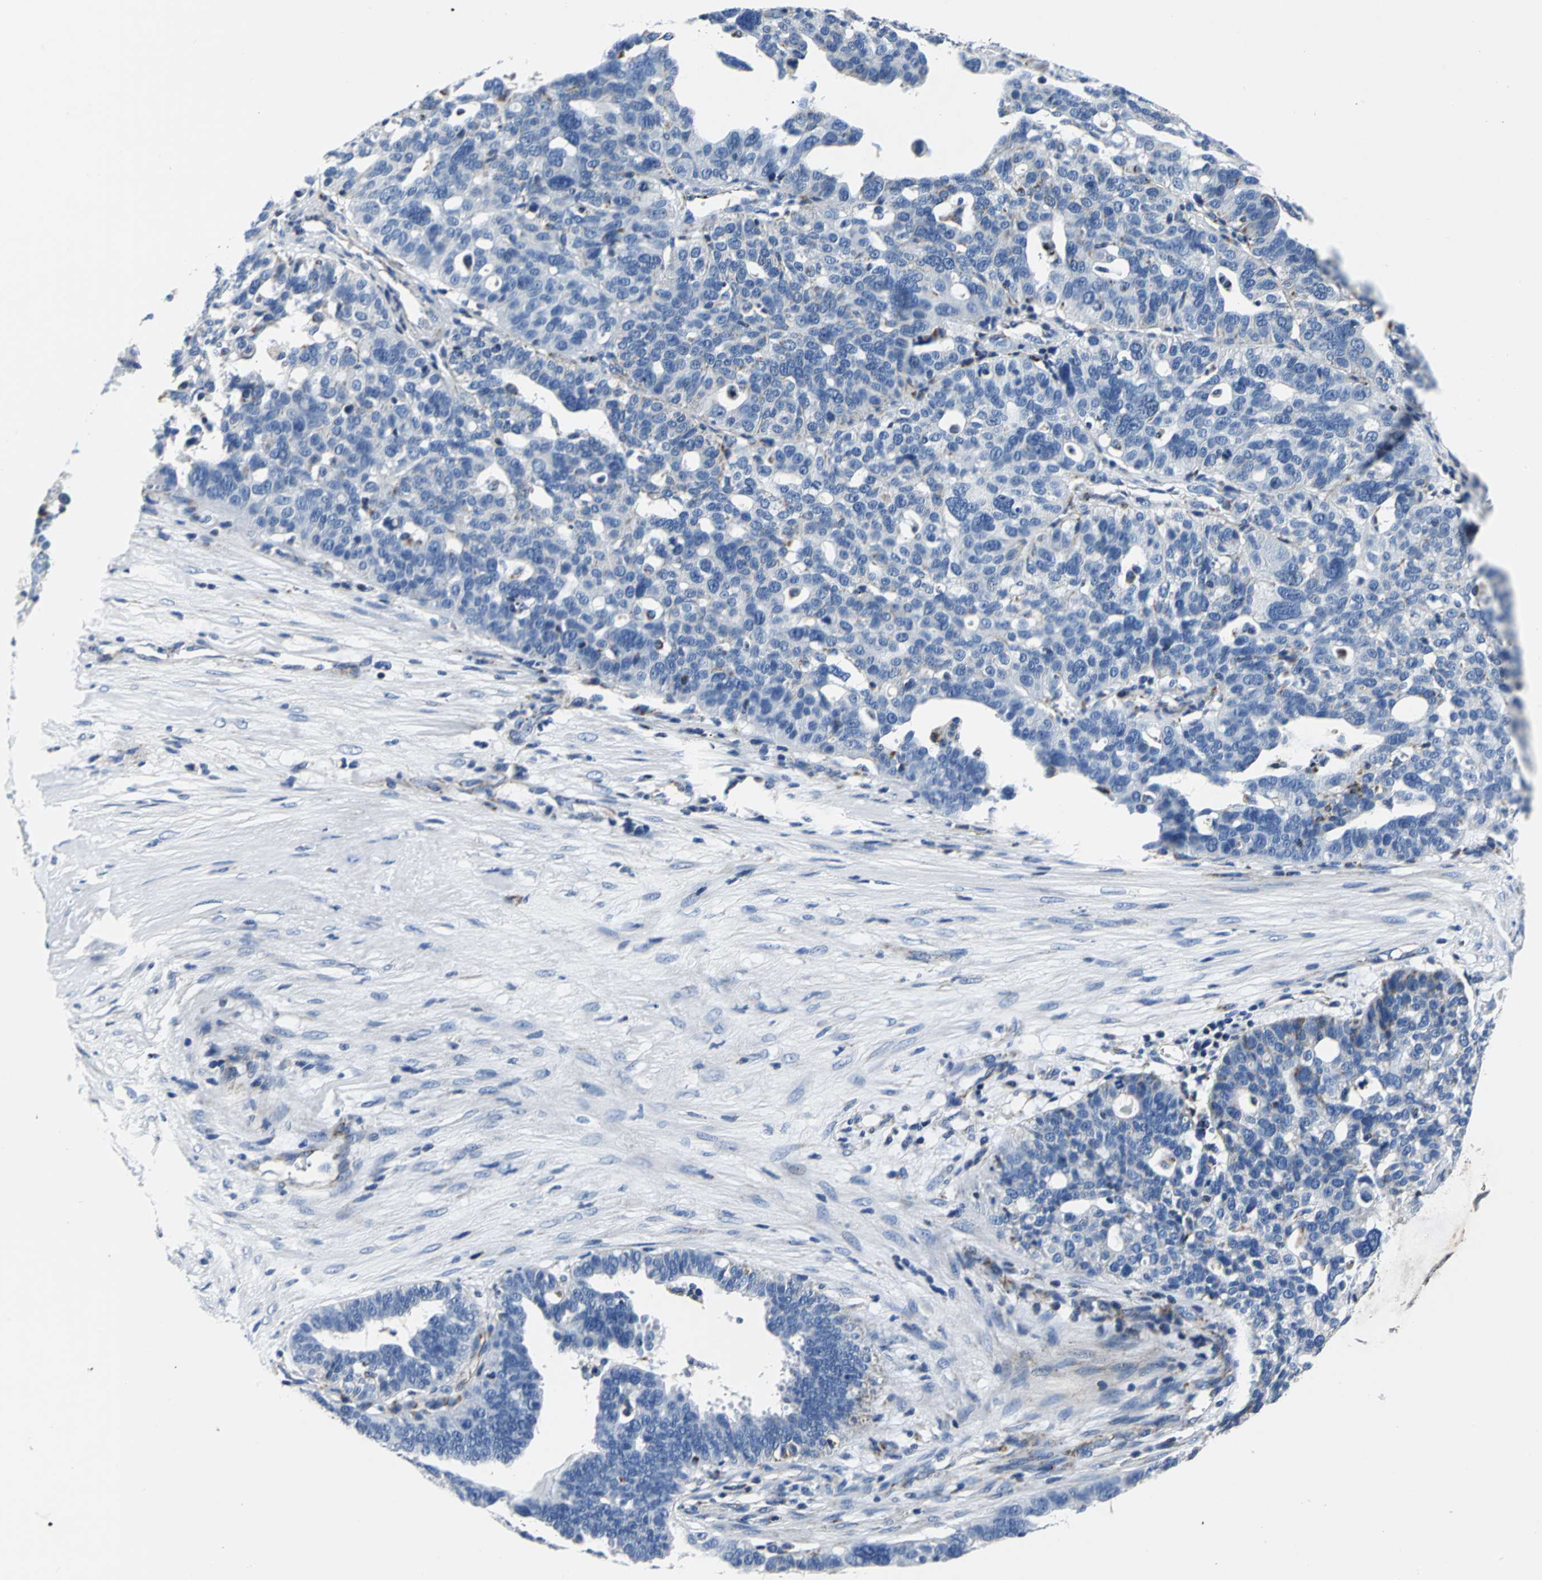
{"staining": {"intensity": "weak", "quantity": ">75%", "location": "cytoplasmic/membranous"}, "tissue": "ovarian cancer", "cell_type": "Tumor cells", "image_type": "cancer", "snomed": [{"axis": "morphology", "description": "Cystadenocarcinoma, serous, NOS"}, {"axis": "topography", "description": "Ovary"}], "caption": "Approximately >75% of tumor cells in ovarian cancer show weak cytoplasmic/membranous protein expression as visualized by brown immunohistochemical staining.", "gene": "IFI6", "patient": {"sex": "female", "age": 59}}